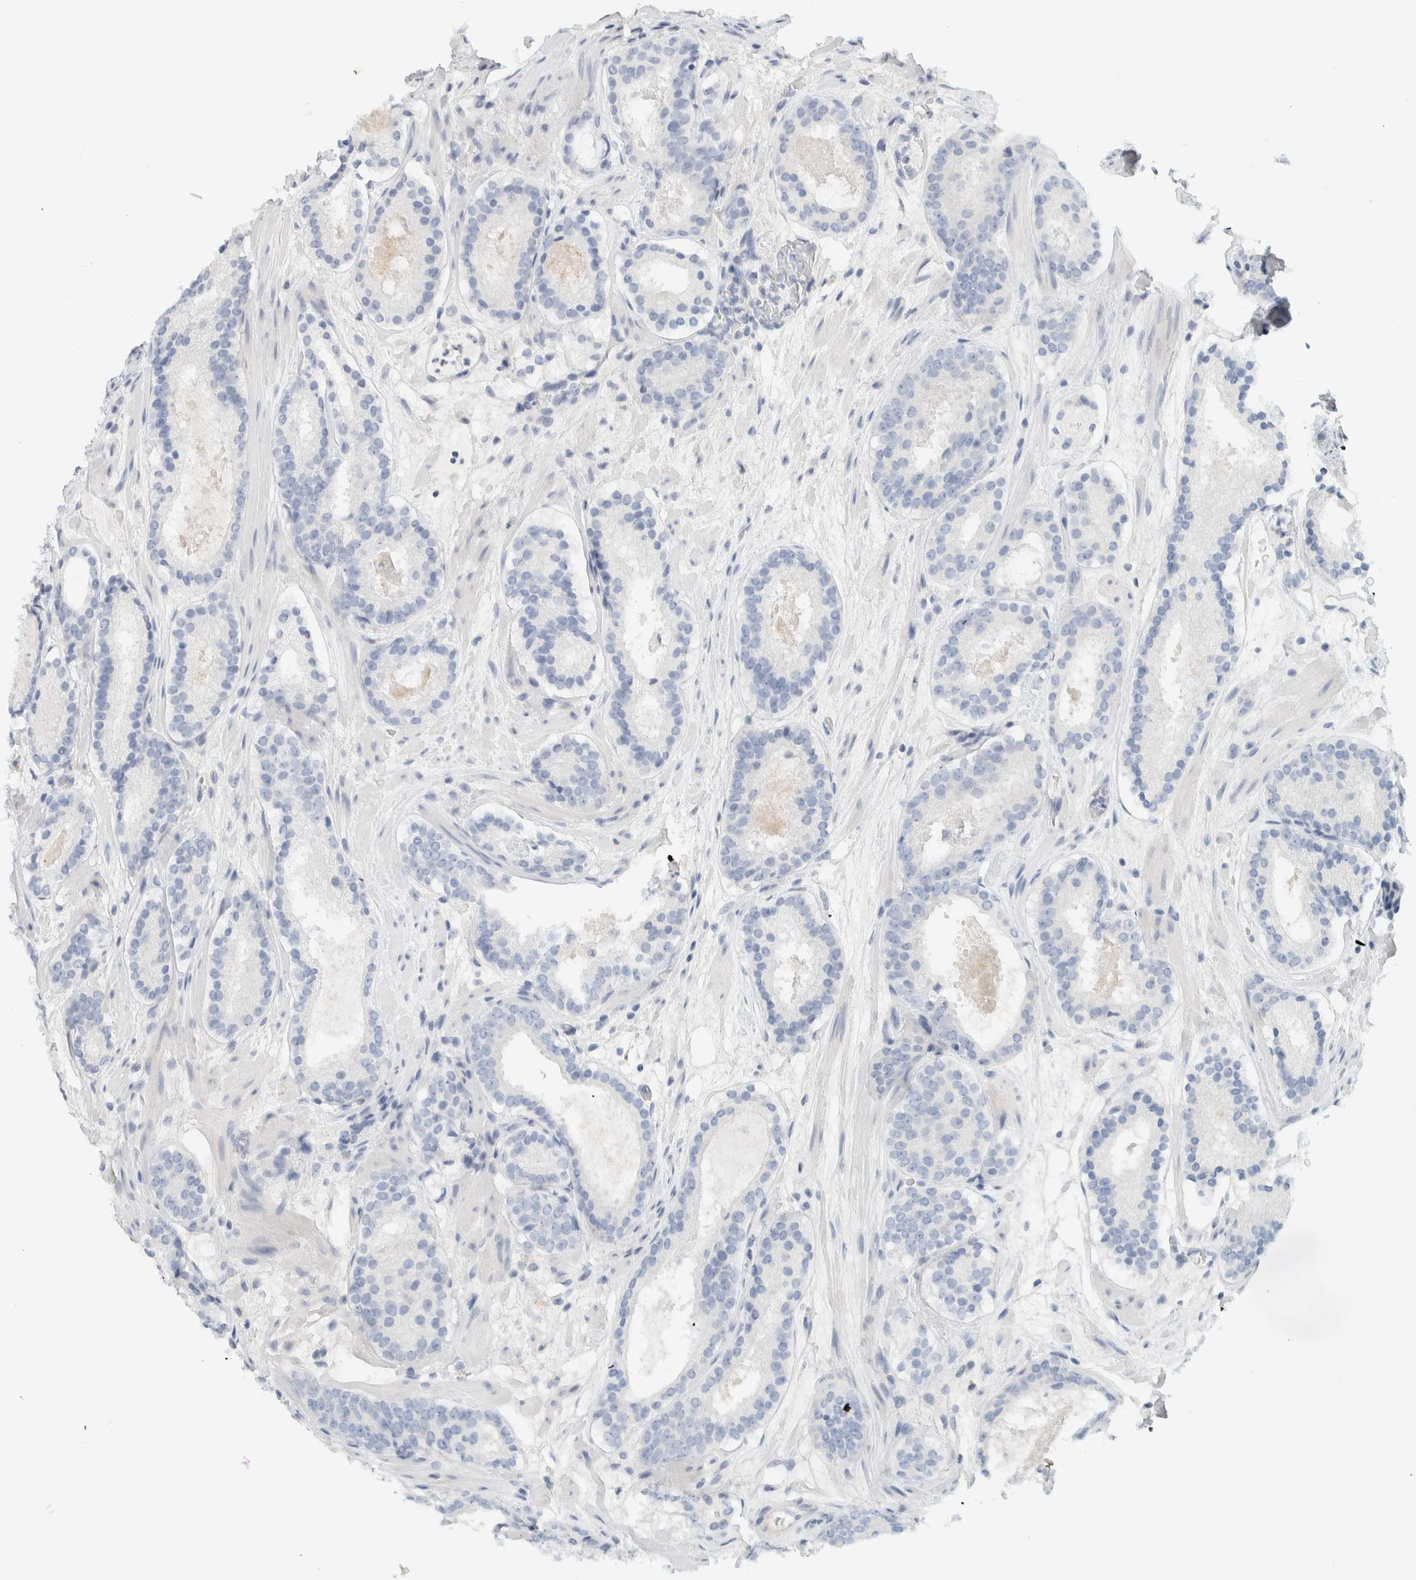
{"staining": {"intensity": "negative", "quantity": "none", "location": "none"}, "tissue": "prostate cancer", "cell_type": "Tumor cells", "image_type": "cancer", "snomed": [{"axis": "morphology", "description": "Adenocarcinoma, Low grade"}, {"axis": "topography", "description": "Prostate"}], "caption": "Low-grade adenocarcinoma (prostate) was stained to show a protein in brown. There is no significant positivity in tumor cells.", "gene": "ALOX12B", "patient": {"sex": "male", "age": 69}}